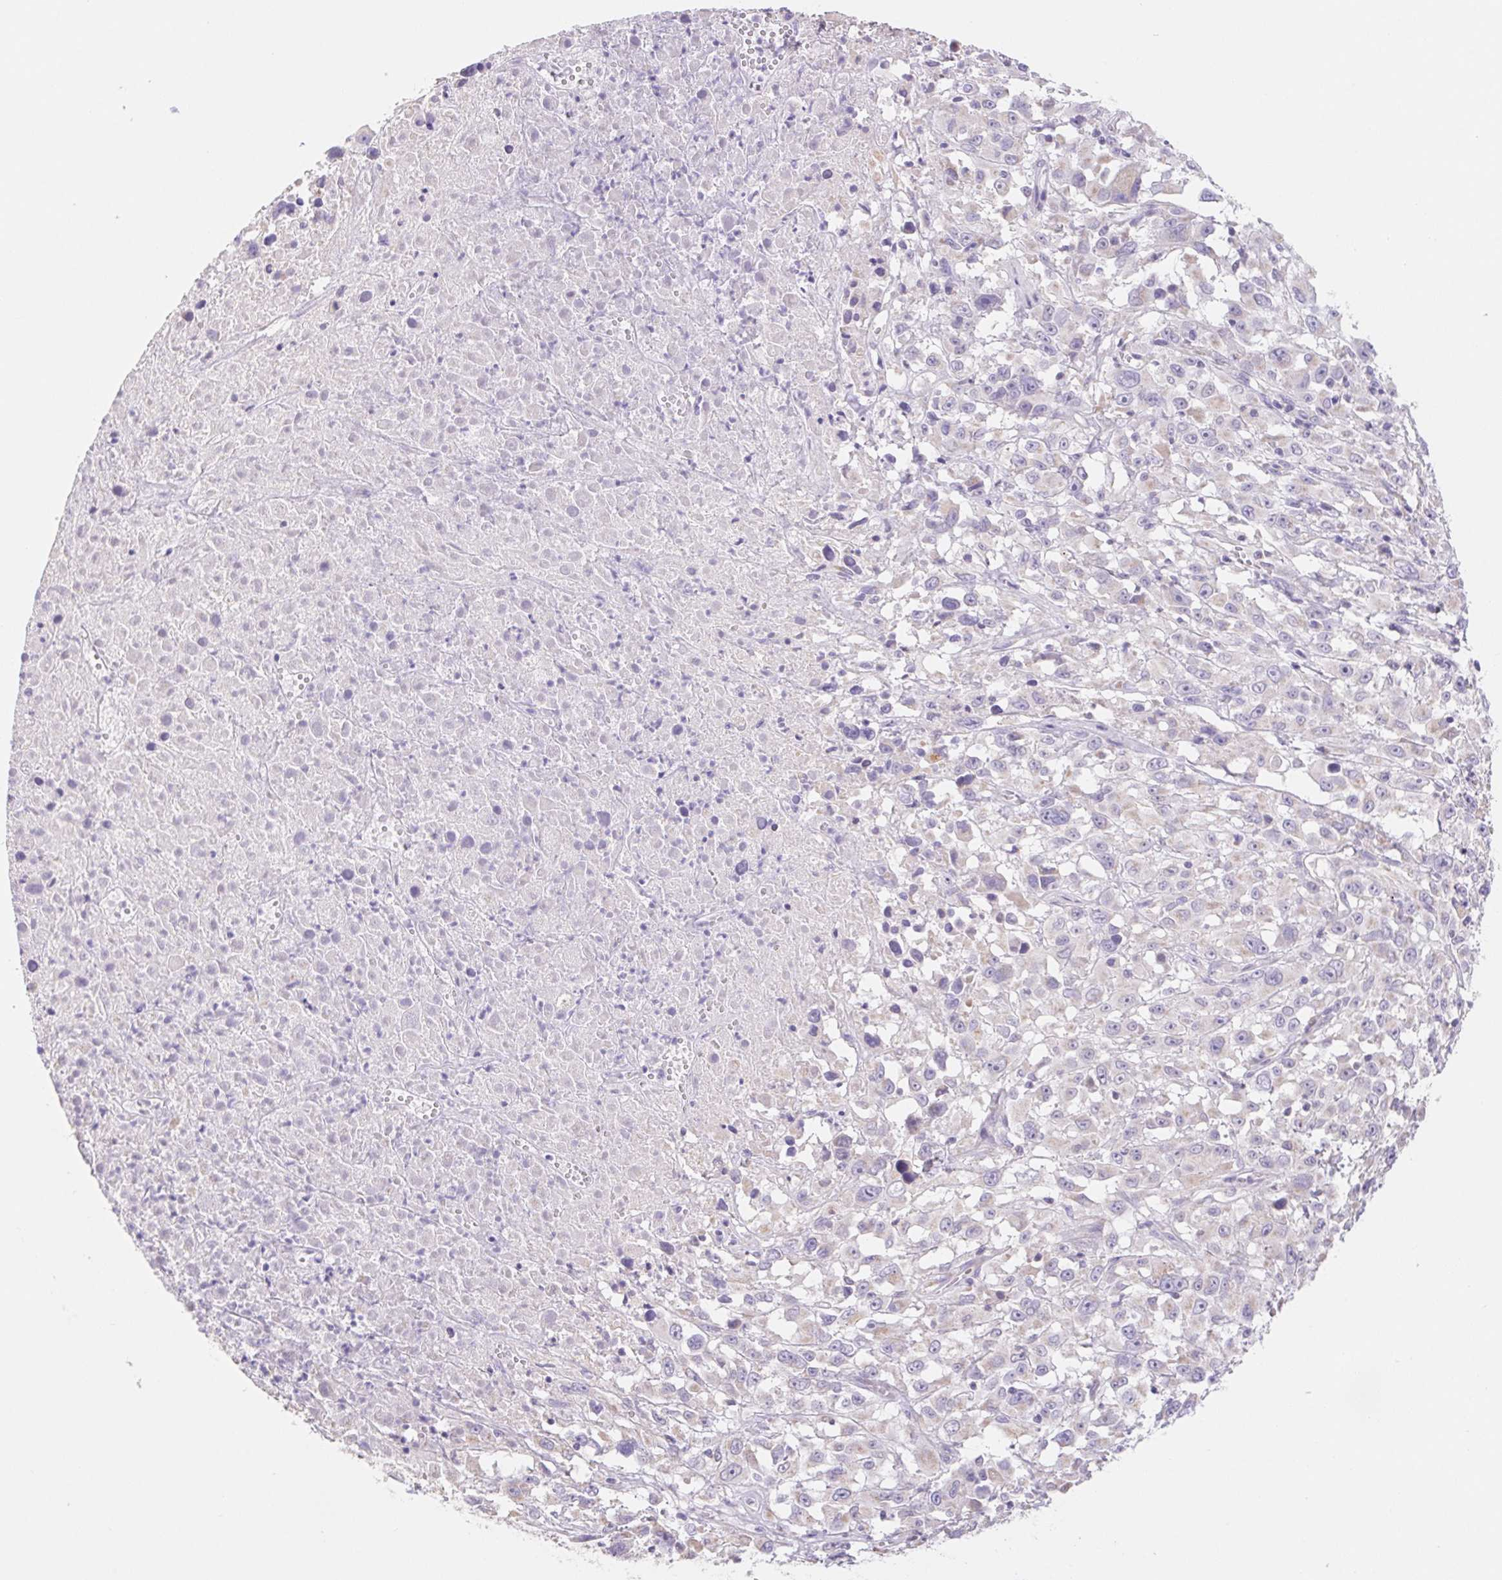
{"staining": {"intensity": "weak", "quantity": "<25%", "location": "cytoplasmic/membranous"}, "tissue": "melanoma", "cell_type": "Tumor cells", "image_type": "cancer", "snomed": [{"axis": "morphology", "description": "Malignant melanoma, Metastatic site"}, {"axis": "topography", "description": "Soft tissue"}], "caption": "Tumor cells are negative for brown protein staining in malignant melanoma (metastatic site).", "gene": "FKBP6", "patient": {"sex": "male", "age": 50}}